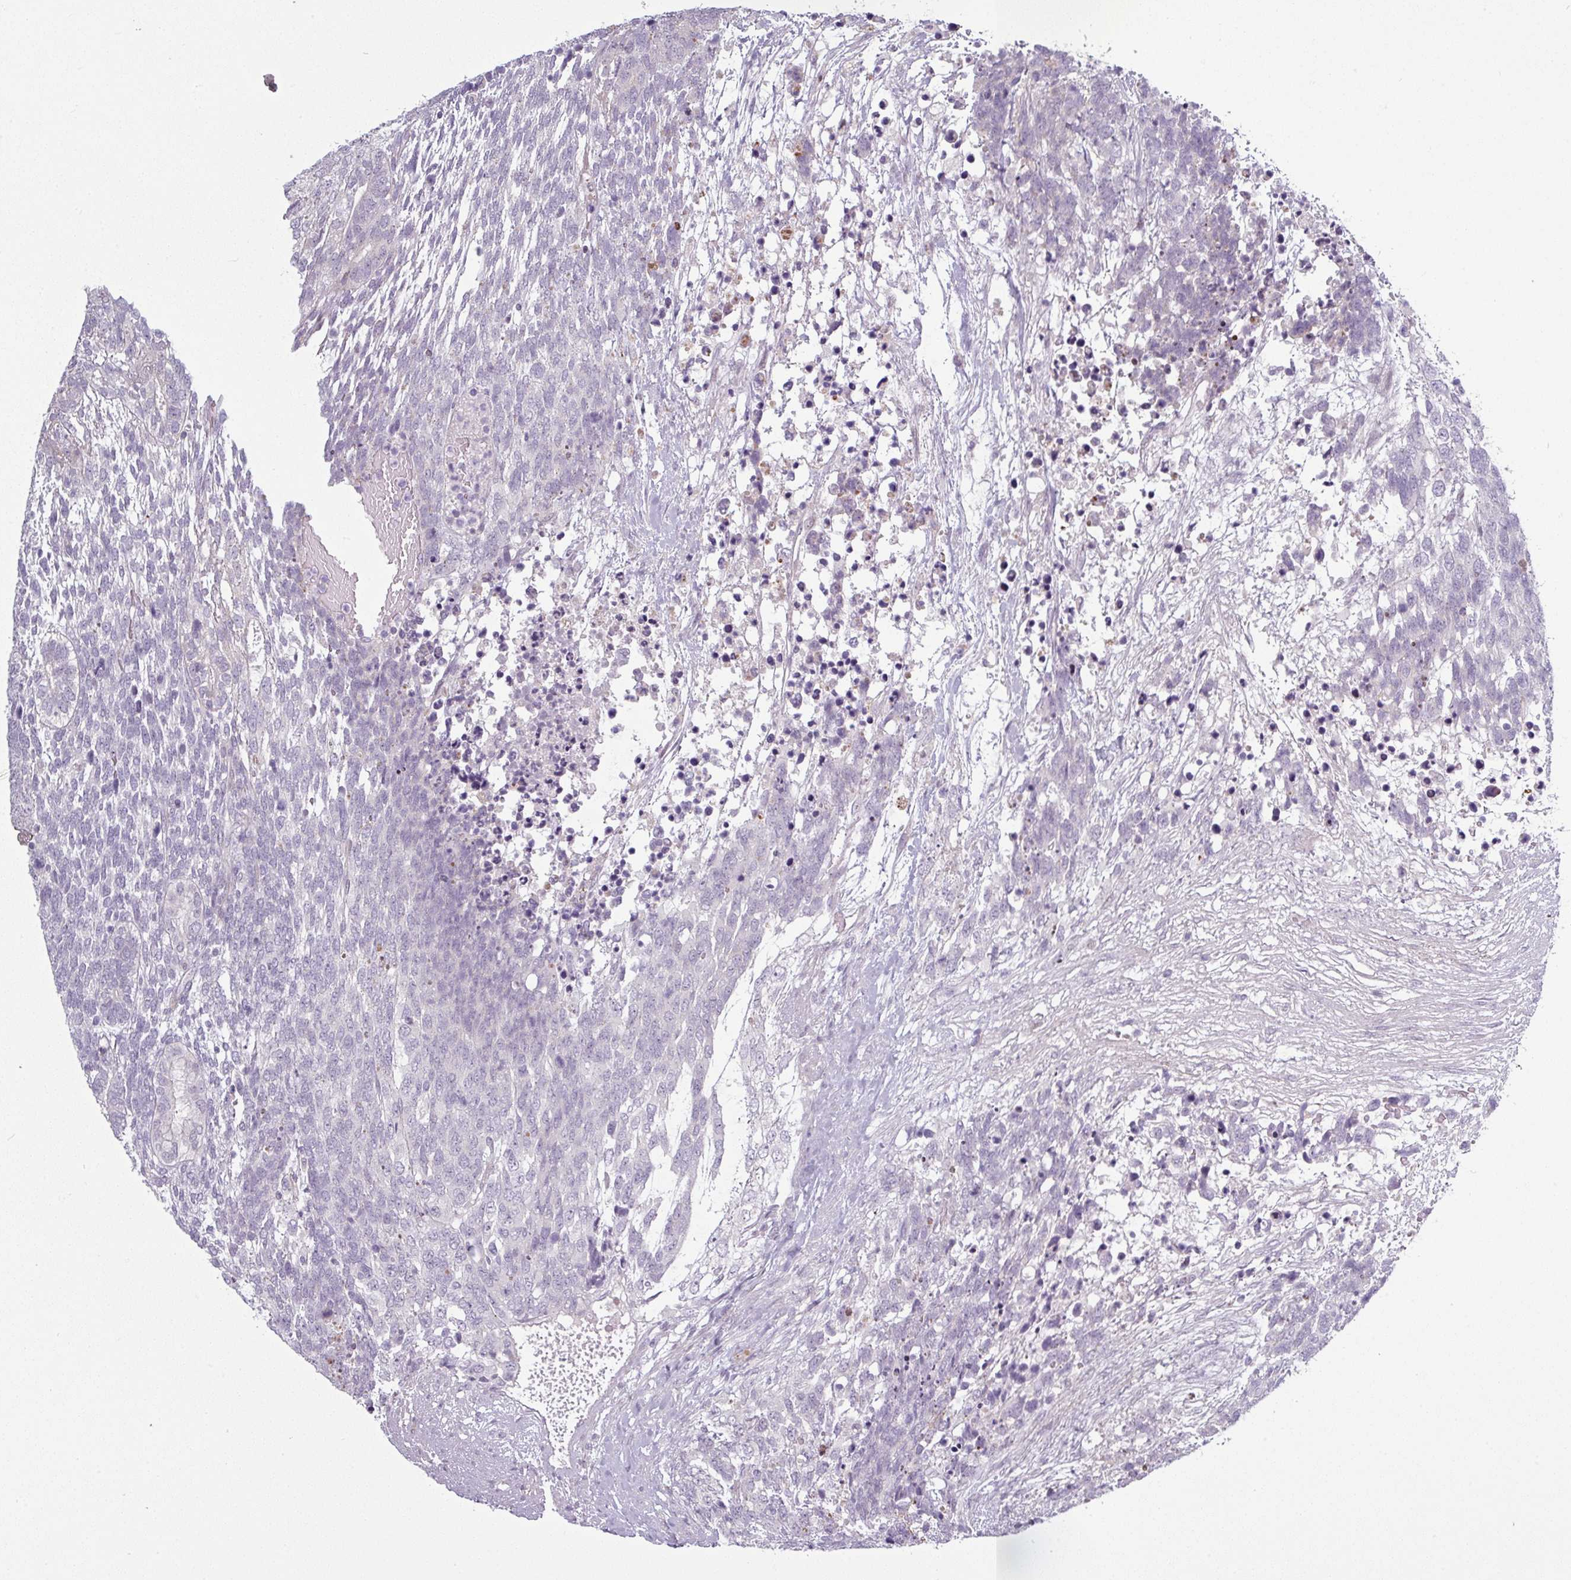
{"staining": {"intensity": "negative", "quantity": "none", "location": "none"}, "tissue": "testis cancer", "cell_type": "Tumor cells", "image_type": "cancer", "snomed": [{"axis": "morphology", "description": "Carcinoma, Embryonal, NOS"}, {"axis": "topography", "description": "Testis"}], "caption": "Immunohistochemistry image of neoplastic tissue: human testis cancer (embryonal carcinoma) stained with DAB exhibits no significant protein expression in tumor cells.", "gene": "C2orf16", "patient": {"sex": "male", "age": 23}}